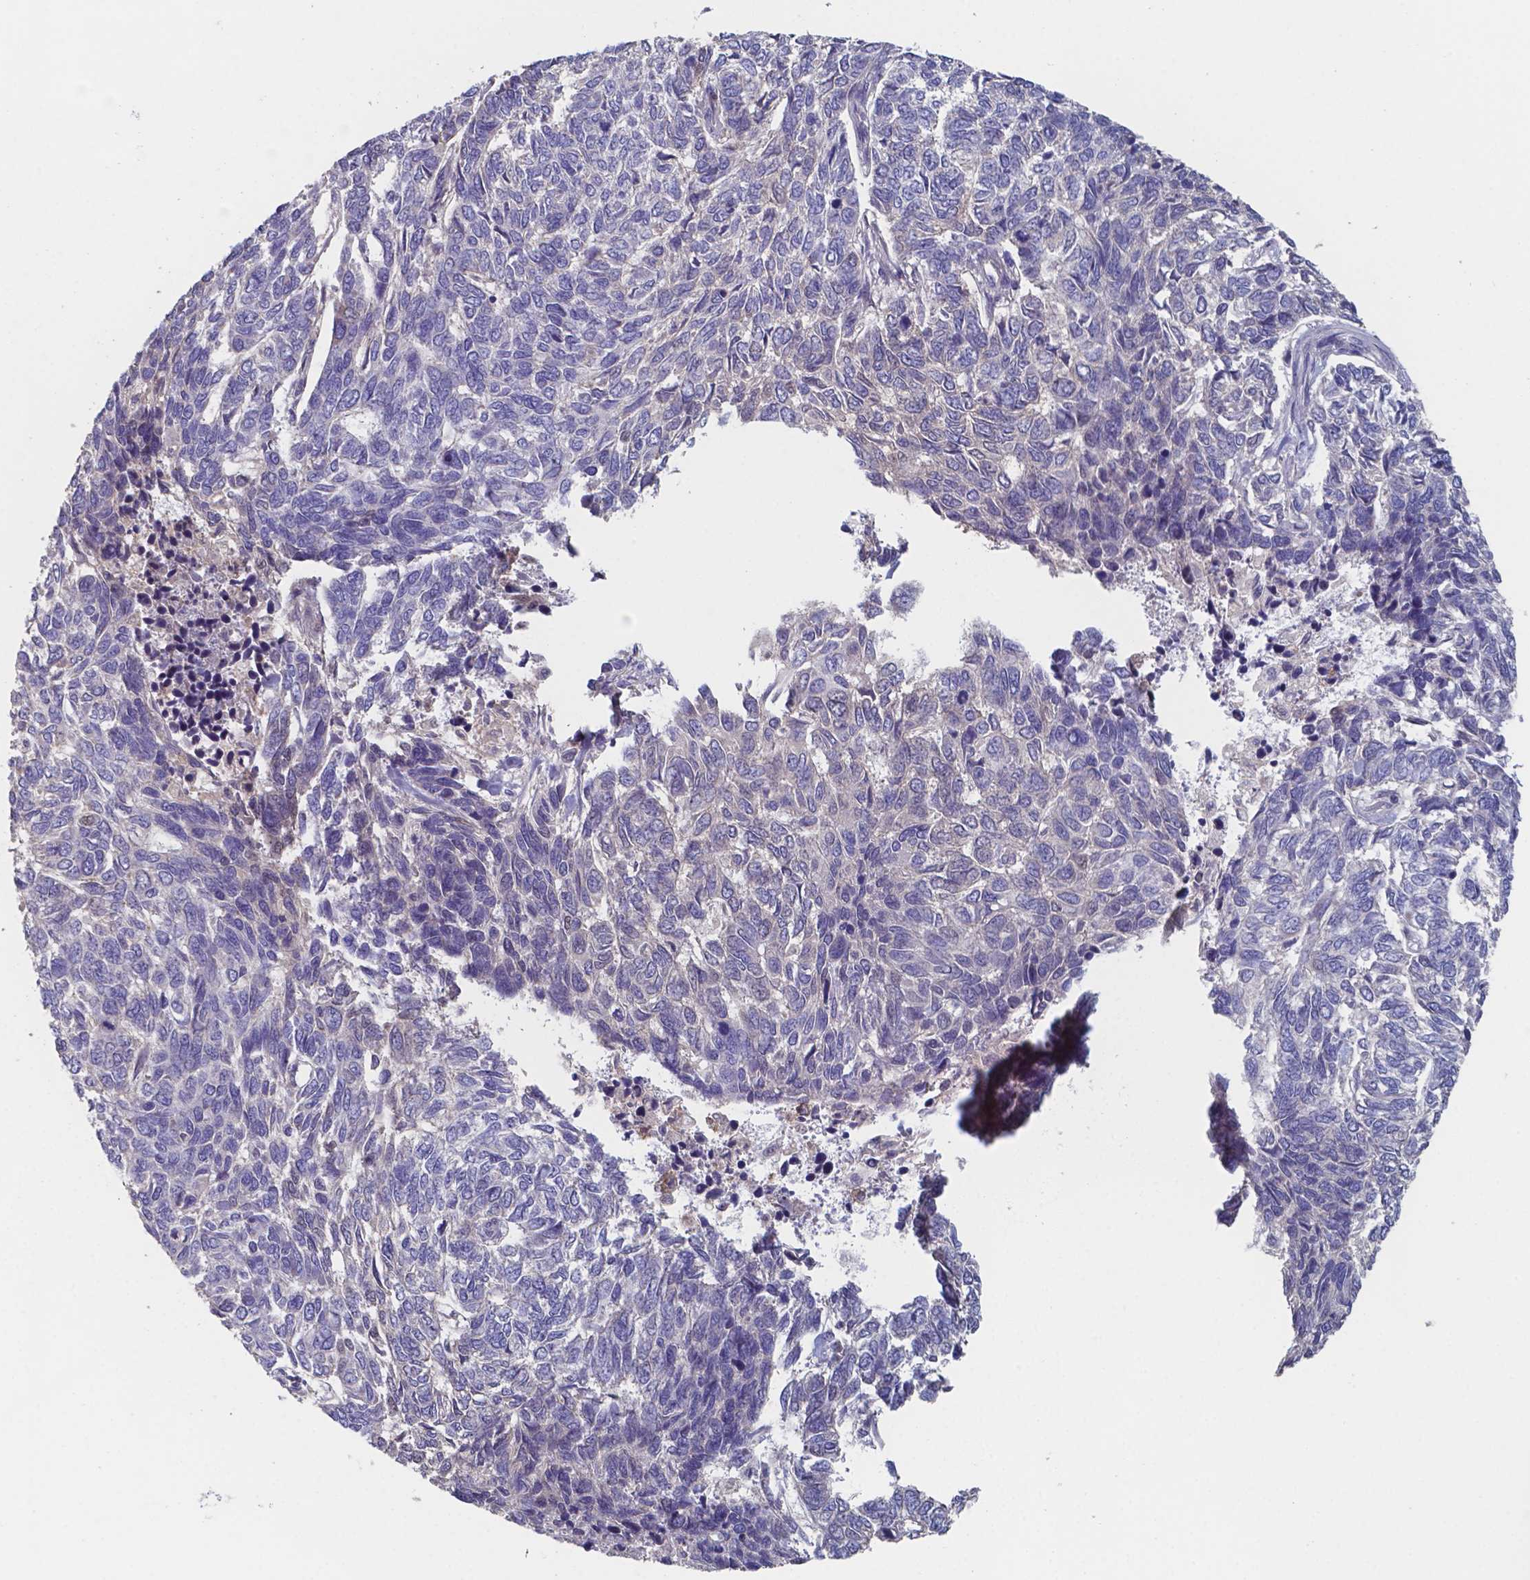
{"staining": {"intensity": "negative", "quantity": "none", "location": "none"}, "tissue": "skin cancer", "cell_type": "Tumor cells", "image_type": "cancer", "snomed": [{"axis": "morphology", "description": "Basal cell carcinoma"}, {"axis": "topography", "description": "Skin"}], "caption": "This histopathology image is of skin cancer (basal cell carcinoma) stained with IHC to label a protein in brown with the nuclei are counter-stained blue. There is no positivity in tumor cells.", "gene": "BTBD17", "patient": {"sex": "female", "age": 65}}